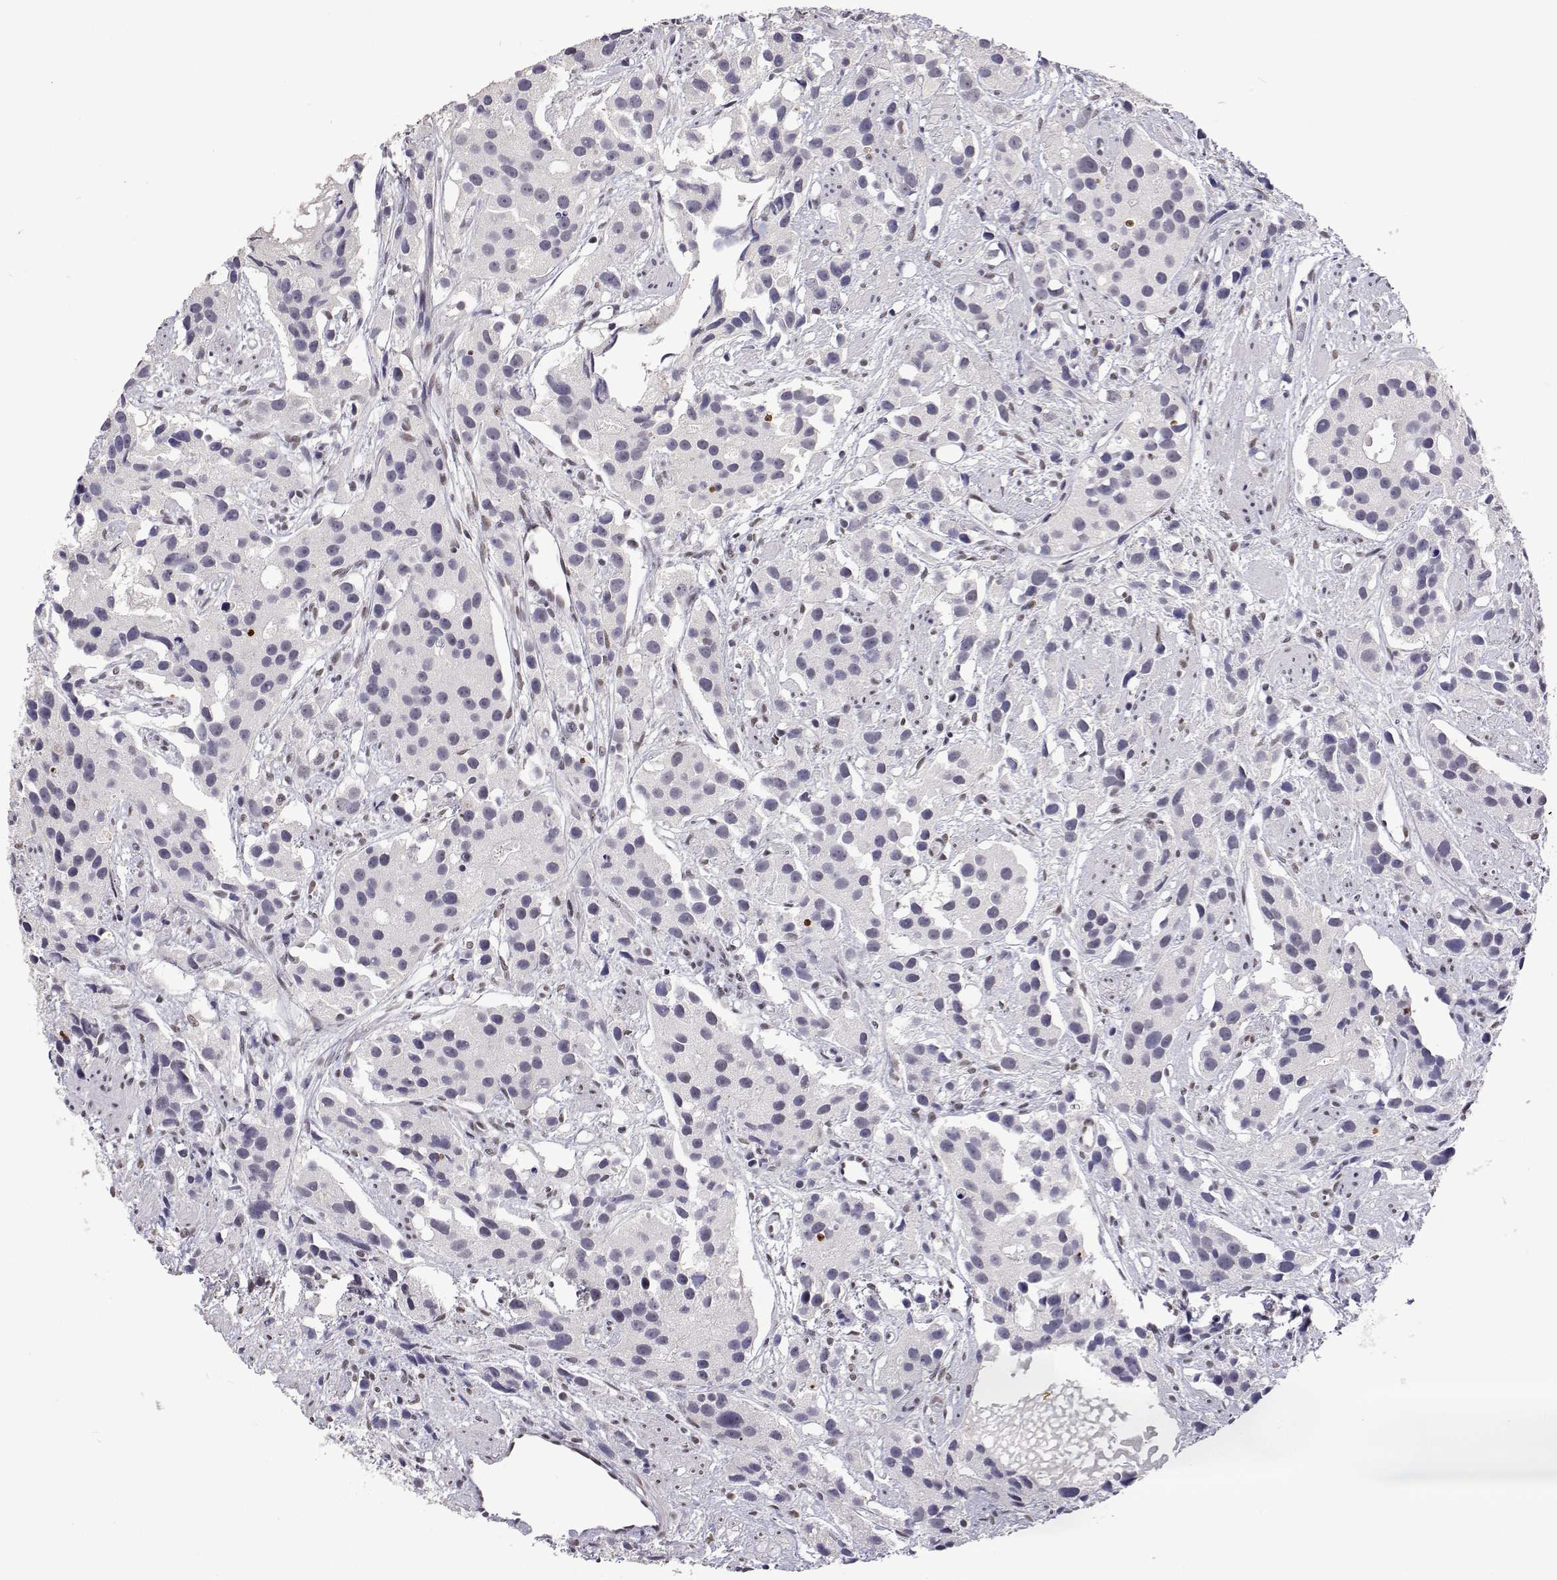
{"staining": {"intensity": "weak", "quantity": "<25%", "location": "nuclear"}, "tissue": "prostate cancer", "cell_type": "Tumor cells", "image_type": "cancer", "snomed": [{"axis": "morphology", "description": "Adenocarcinoma, High grade"}, {"axis": "topography", "description": "Prostate"}], "caption": "High magnification brightfield microscopy of prostate cancer (high-grade adenocarcinoma) stained with DAB (3,3'-diaminobenzidine) (brown) and counterstained with hematoxylin (blue): tumor cells show no significant expression.", "gene": "HNRNPA0", "patient": {"sex": "male", "age": 68}}